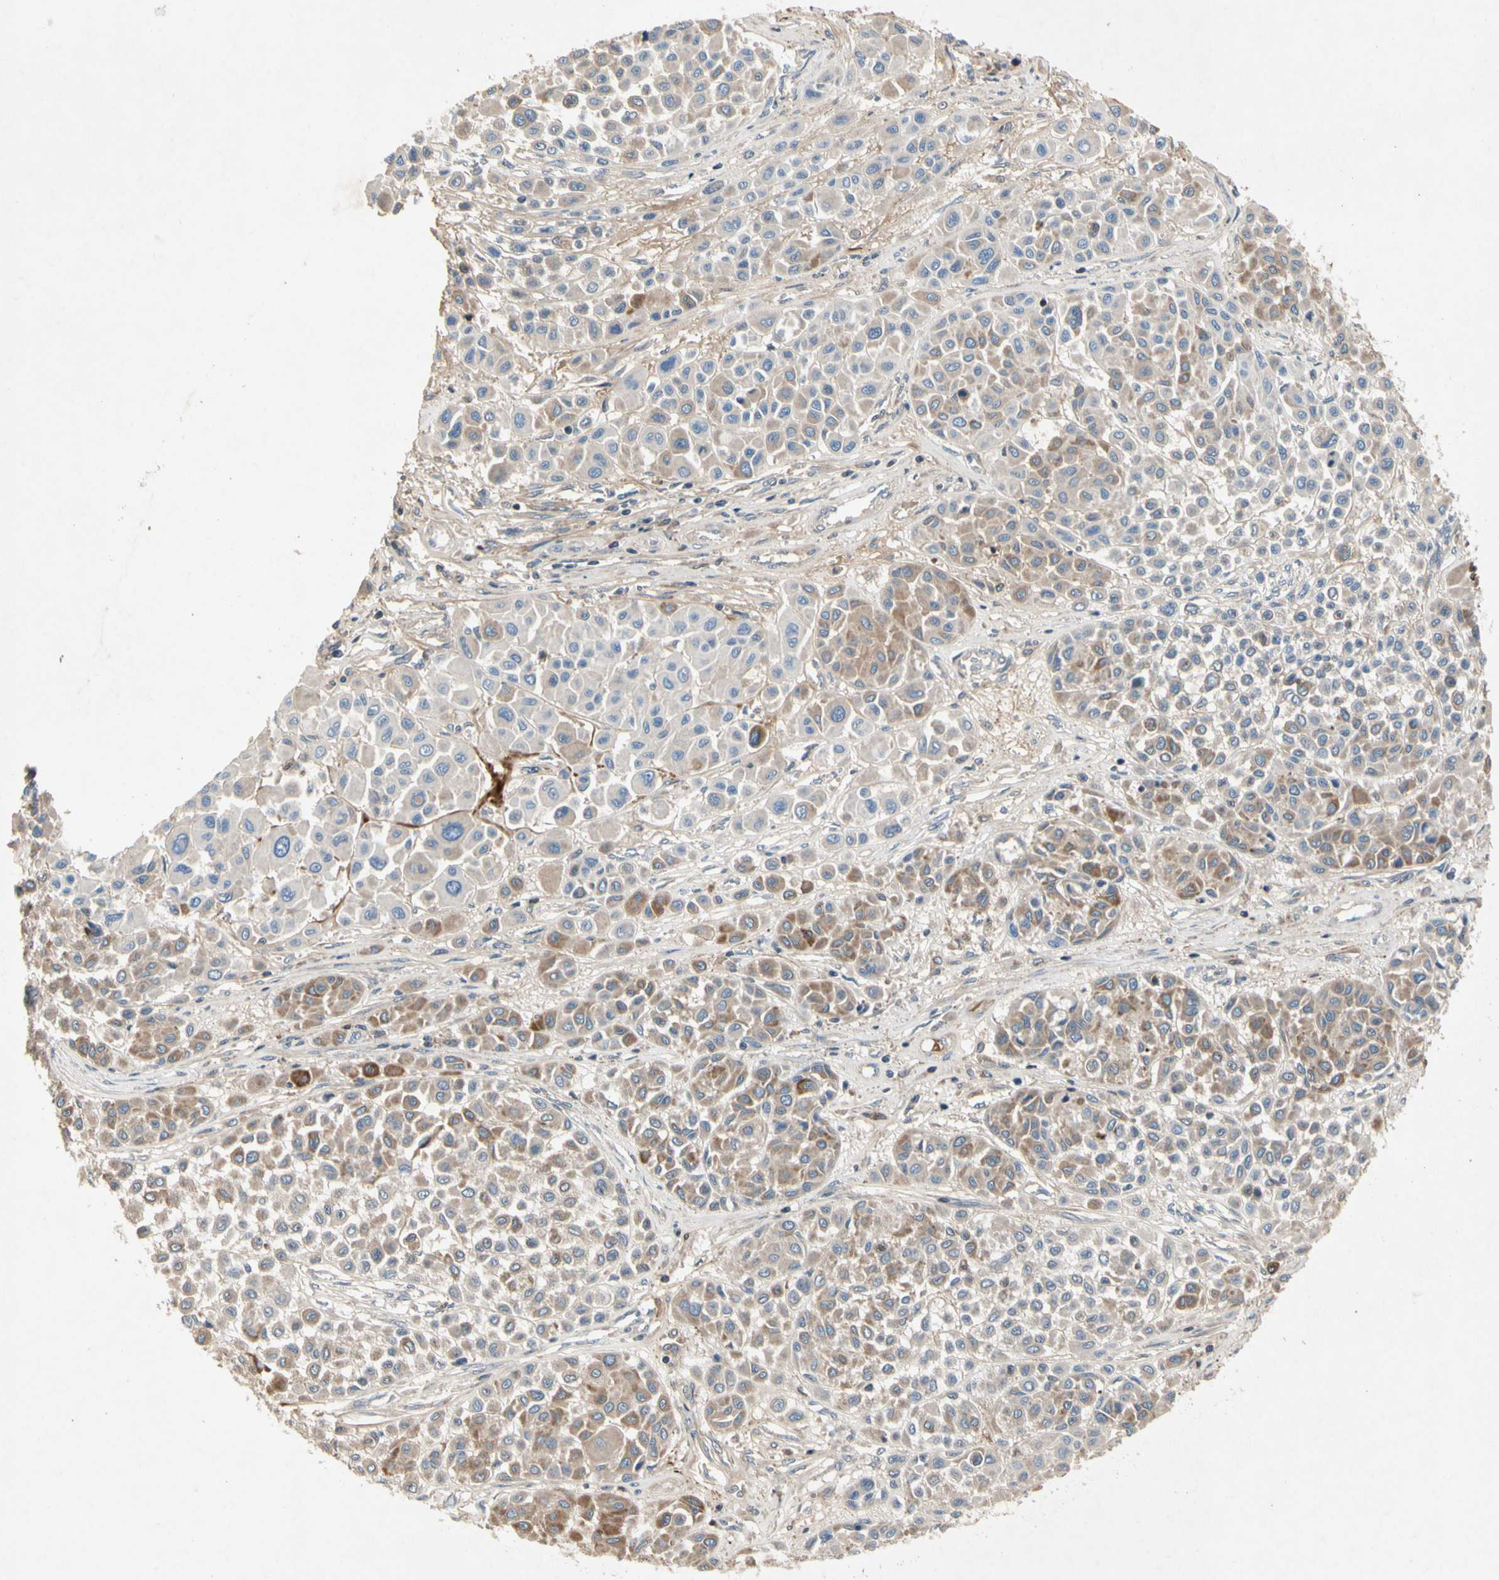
{"staining": {"intensity": "moderate", "quantity": "<25%", "location": "cytoplasmic/membranous"}, "tissue": "melanoma", "cell_type": "Tumor cells", "image_type": "cancer", "snomed": [{"axis": "morphology", "description": "Malignant melanoma, Metastatic site"}, {"axis": "topography", "description": "Soft tissue"}], "caption": "Malignant melanoma (metastatic site) tissue displays moderate cytoplasmic/membranous positivity in about <25% of tumor cells, visualized by immunohistochemistry. Using DAB (brown) and hematoxylin (blue) stains, captured at high magnification using brightfield microscopy.", "gene": "CRTAC1", "patient": {"sex": "male", "age": 41}}